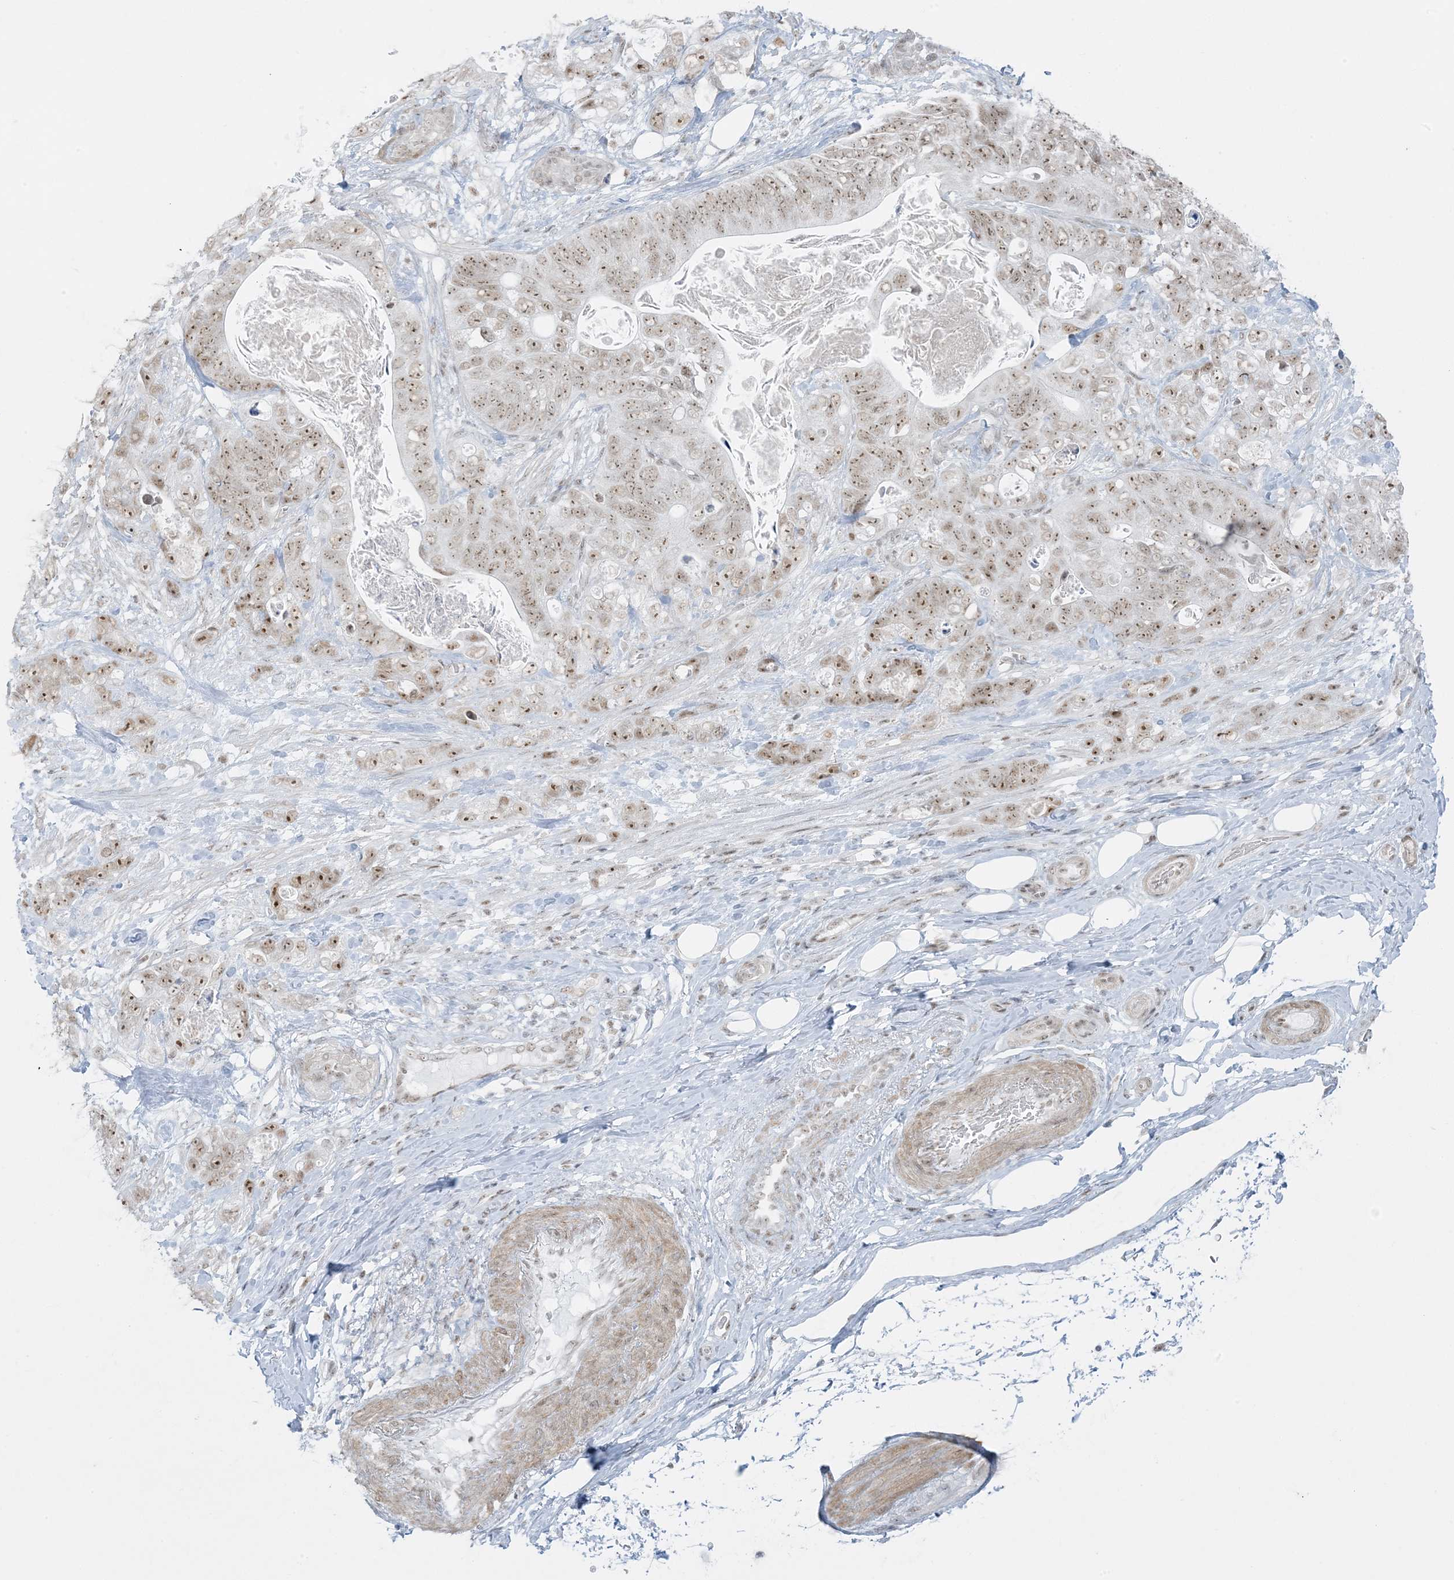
{"staining": {"intensity": "moderate", "quantity": ">75%", "location": "nuclear"}, "tissue": "stomach cancer", "cell_type": "Tumor cells", "image_type": "cancer", "snomed": [{"axis": "morphology", "description": "Normal tissue, NOS"}, {"axis": "morphology", "description": "Adenocarcinoma, NOS"}, {"axis": "topography", "description": "Stomach"}], "caption": "IHC staining of stomach cancer, which displays medium levels of moderate nuclear expression in approximately >75% of tumor cells indicating moderate nuclear protein positivity. The staining was performed using DAB (3,3'-diaminobenzidine) (brown) for protein detection and nuclei were counterstained in hematoxylin (blue).", "gene": "ZNF787", "patient": {"sex": "female", "age": 89}}